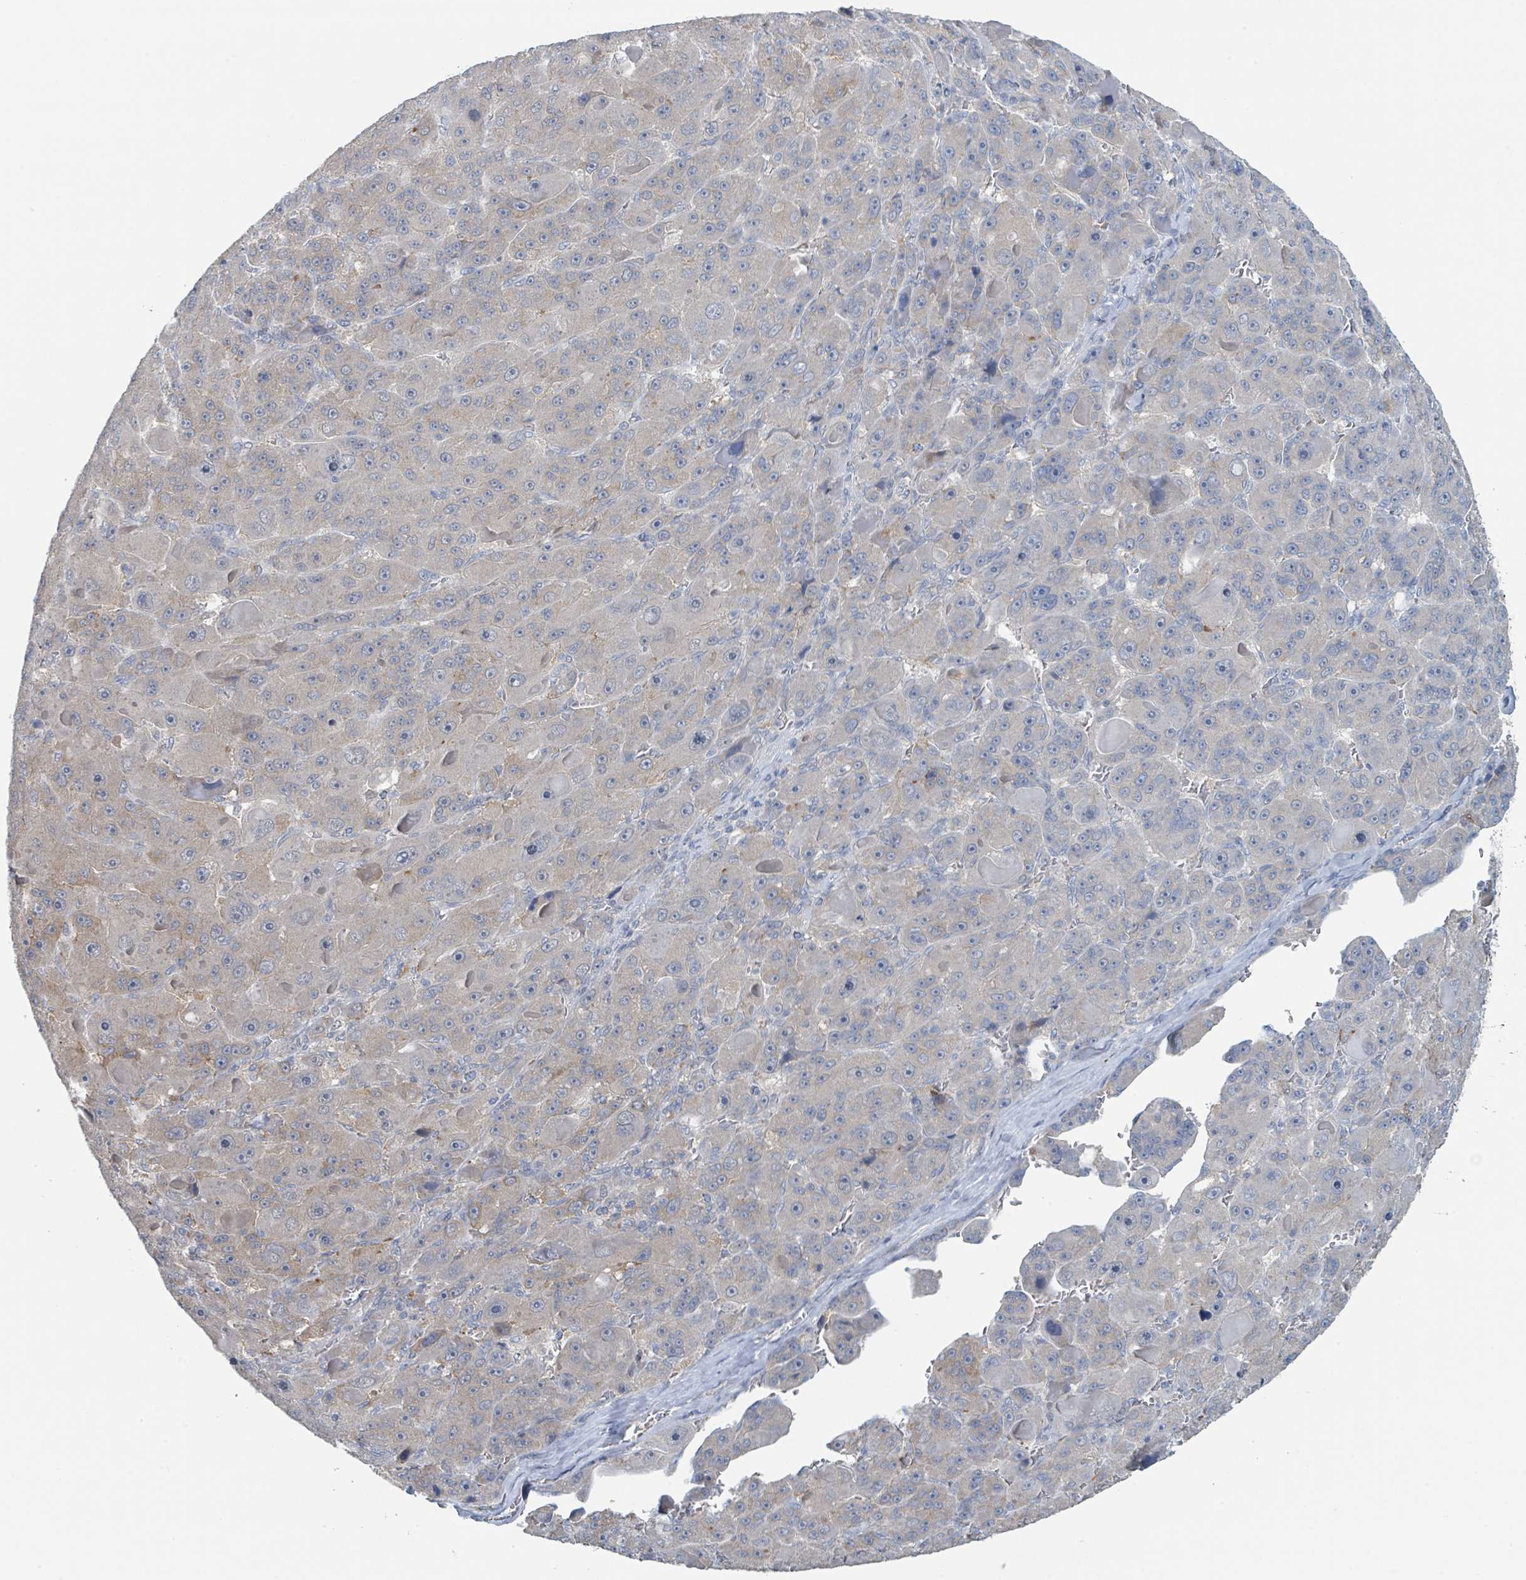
{"staining": {"intensity": "weak", "quantity": "<25%", "location": "cytoplasmic/membranous"}, "tissue": "liver cancer", "cell_type": "Tumor cells", "image_type": "cancer", "snomed": [{"axis": "morphology", "description": "Carcinoma, Hepatocellular, NOS"}, {"axis": "topography", "description": "Liver"}], "caption": "Human liver cancer stained for a protein using immunohistochemistry demonstrates no expression in tumor cells.", "gene": "ANKRD55", "patient": {"sex": "male", "age": 76}}